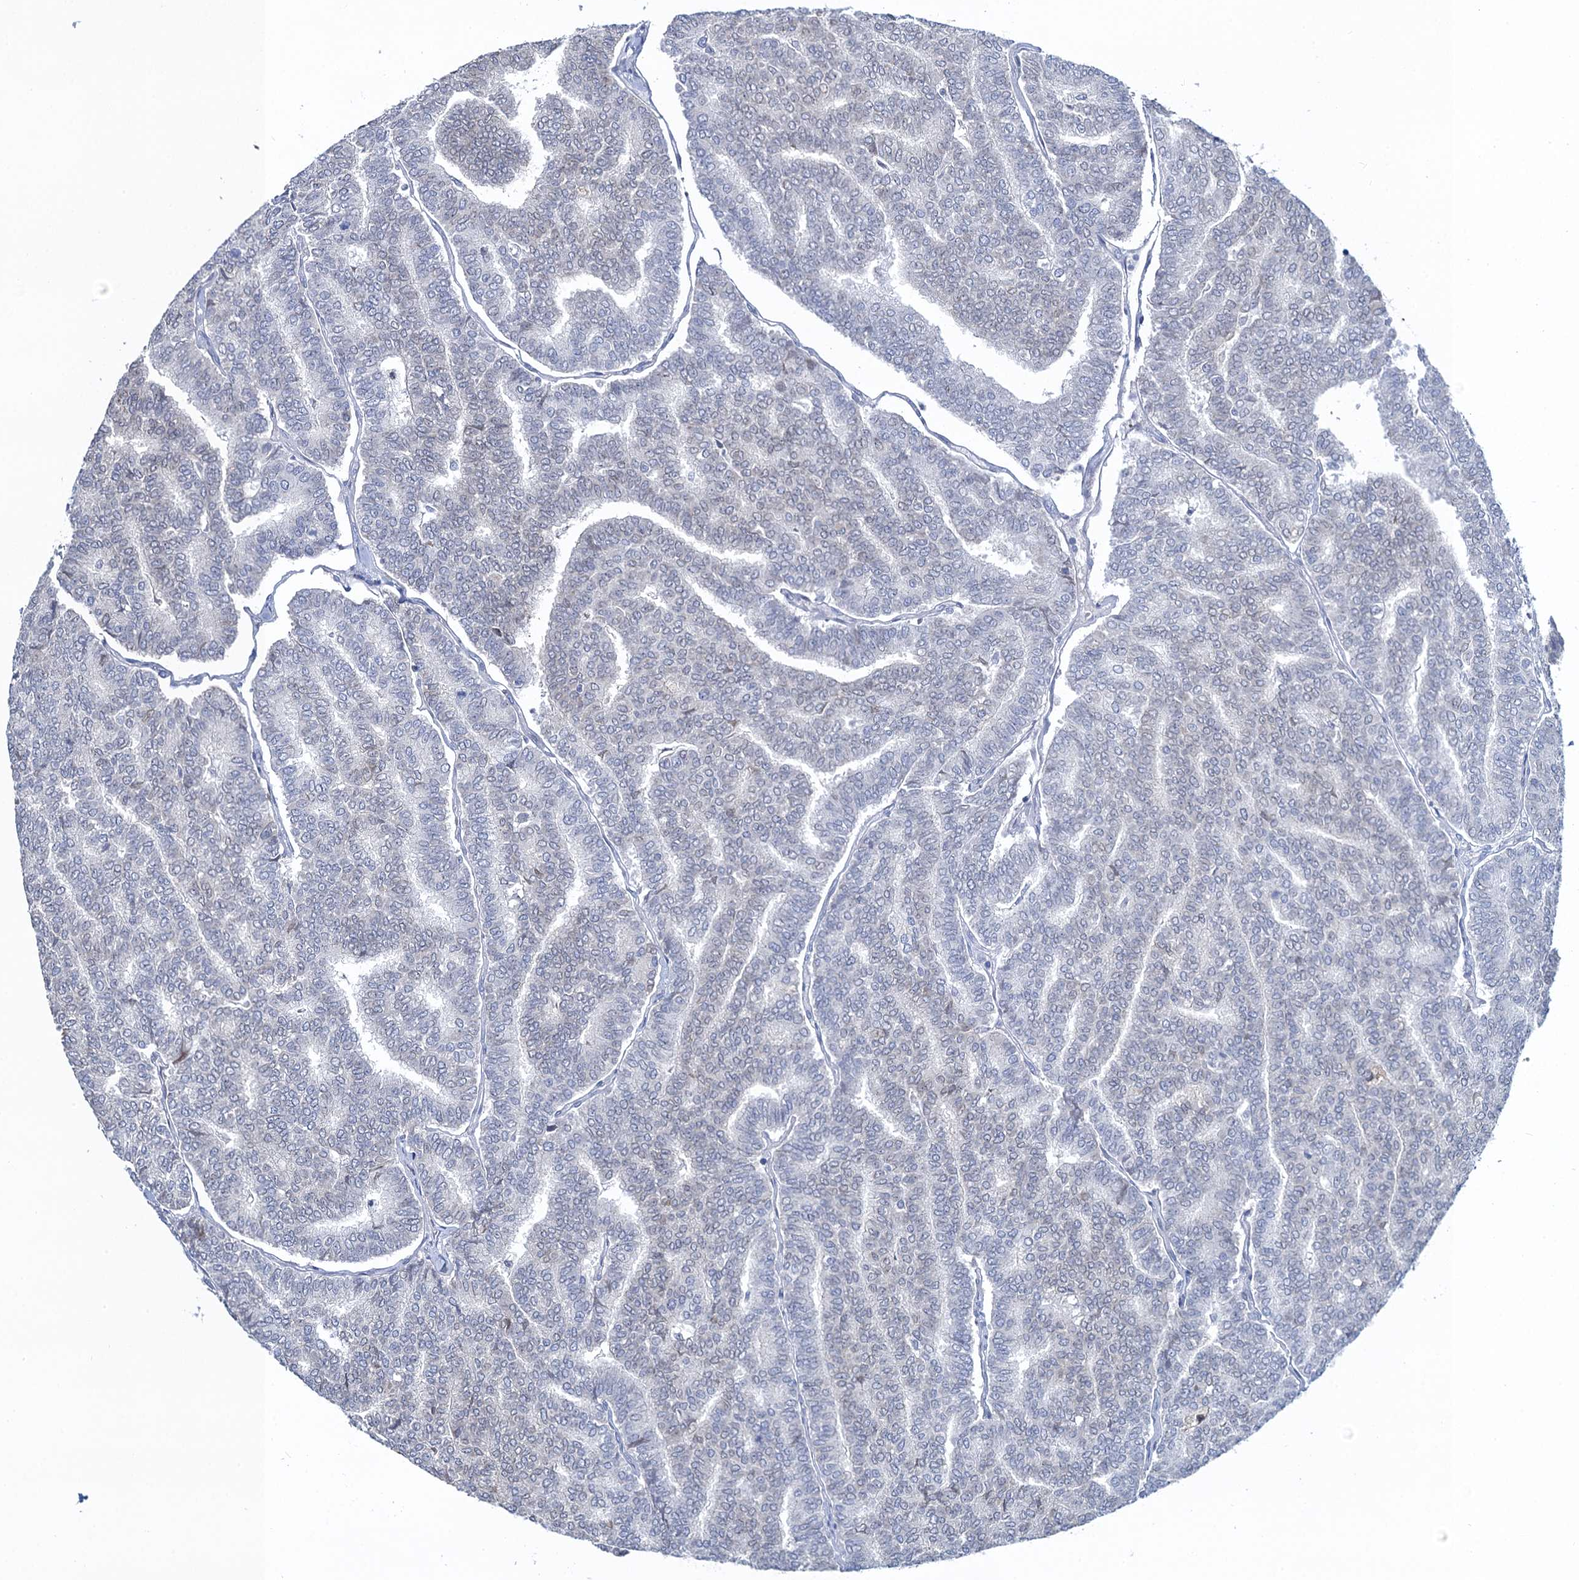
{"staining": {"intensity": "negative", "quantity": "none", "location": "none"}, "tissue": "thyroid cancer", "cell_type": "Tumor cells", "image_type": "cancer", "snomed": [{"axis": "morphology", "description": "Papillary adenocarcinoma, NOS"}, {"axis": "topography", "description": "Thyroid gland"}], "caption": "IHC of thyroid papillary adenocarcinoma displays no staining in tumor cells. (DAB (3,3'-diaminobenzidine) immunohistochemistry, high magnification).", "gene": "TOX3", "patient": {"sex": "female", "age": 35}}